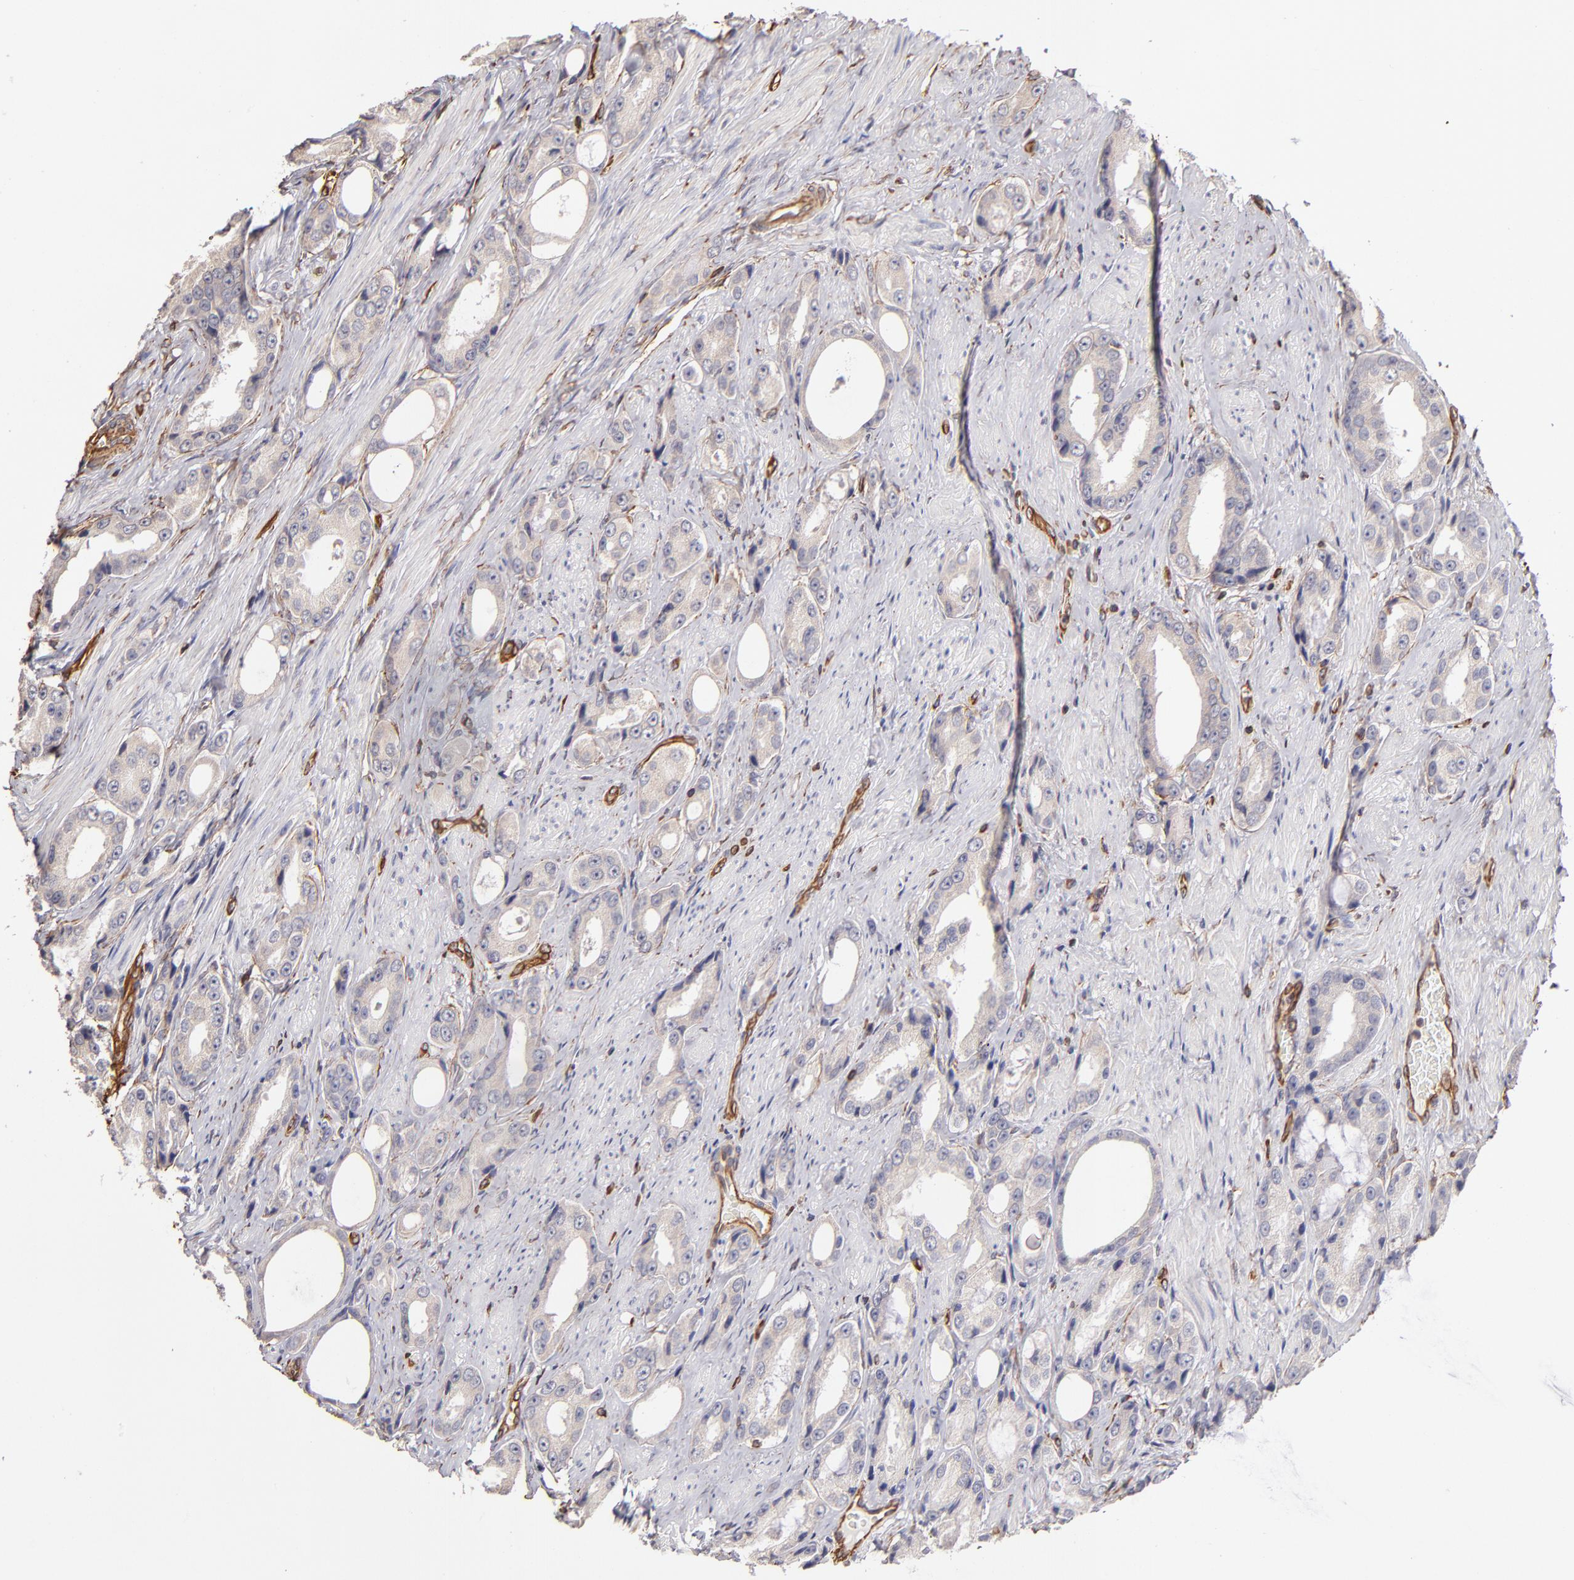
{"staining": {"intensity": "negative", "quantity": "none", "location": "none"}, "tissue": "prostate cancer", "cell_type": "Tumor cells", "image_type": "cancer", "snomed": [{"axis": "morphology", "description": "Adenocarcinoma, Medium grade"}, {"axis": "topography", "description": "Prostate"}], "caption": "Immunohistochemical staining of prostate cancer reveals no significant positivity in tumor cells.", "gene": "ABCC1", "patient": {"sex": "male", "age": 60}}